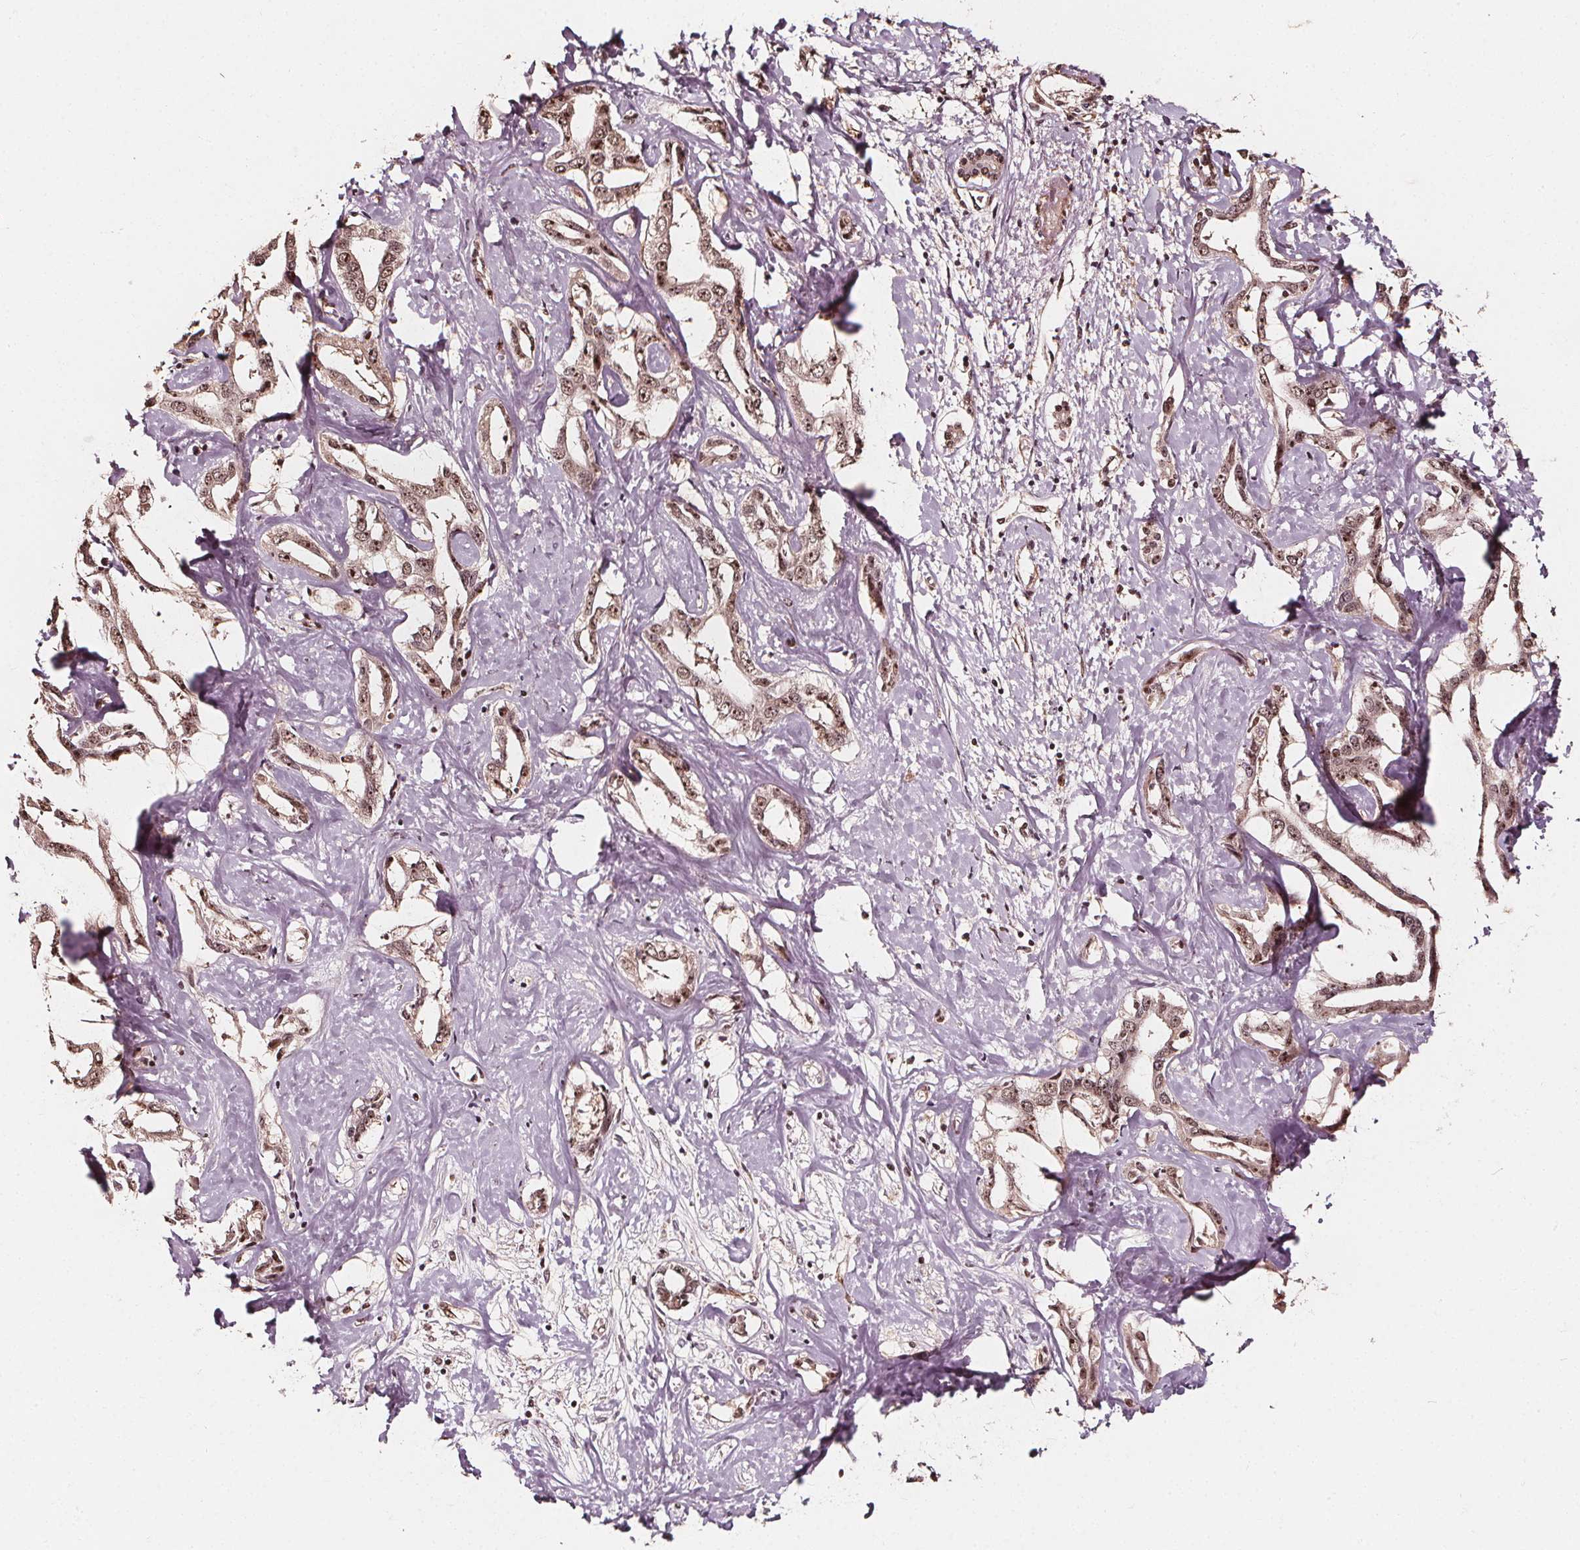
{"staining": {"intensity": "weak", "quantity": ">75%", "location": "cytoplasmic/membranous,nuclear"}, "tissue": "liver cancer", "cell_type": "Tumor cells", "image_type": "cancer", "snomed": [{"axis": "morphology", "description": "Cholangiocarcinoma"}, {"axis": "topography", "description": "Liver"}], "caption": "Protein staining of liver cholangiocarcinoma tissue displays weak cytoplasmic/membranous and nuclear staining in approximately >75% of tumor cells. The protein is shown in brown color, while the nuclei are stained blue.", "gene": "EXOSC9", "patient": {"sex": "male", "age": 59}}